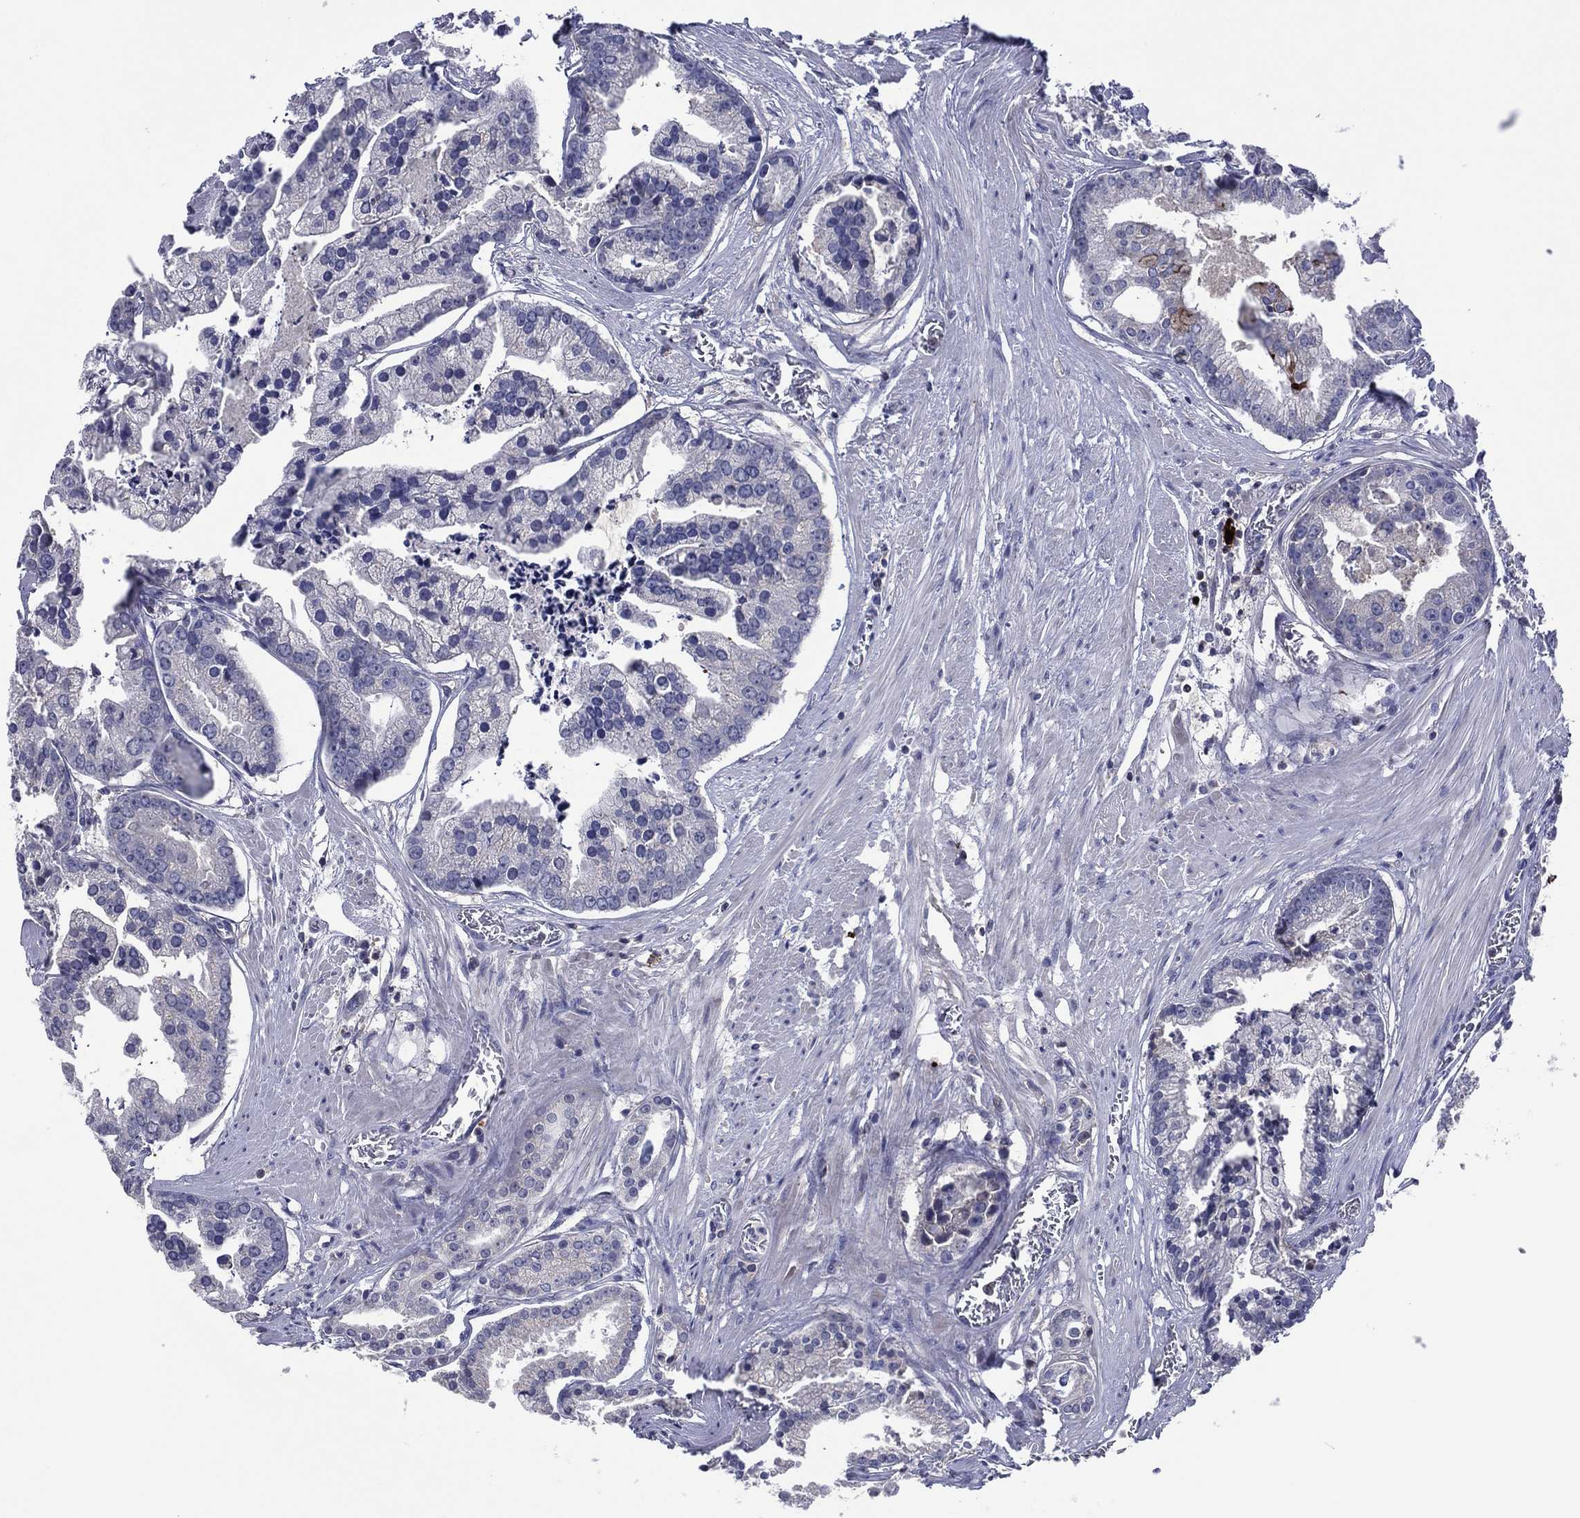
{"staining": {"intensity": "negative", "quantity": "none", "location": "none"}, "tissue": "prostate cancer", "cell_type": "Tumor cells", "image_type": "cancer", "snomed": [{"axis": "morphology", "description": "Adenocarcinoma, NOS"}, {"axis": "topography", "description": "Prostate and seminal vesicle, NOS"}, {"axis": "topography", "description": "Prostate"}], "caption": "This is a micrograph of immunohistochemistry (IHC) staining of prostate adenocarcinoma, which shows no expression in tumor cells.", "gene": "TRIM31", "patient": {"sex": "male", "age": 44}}